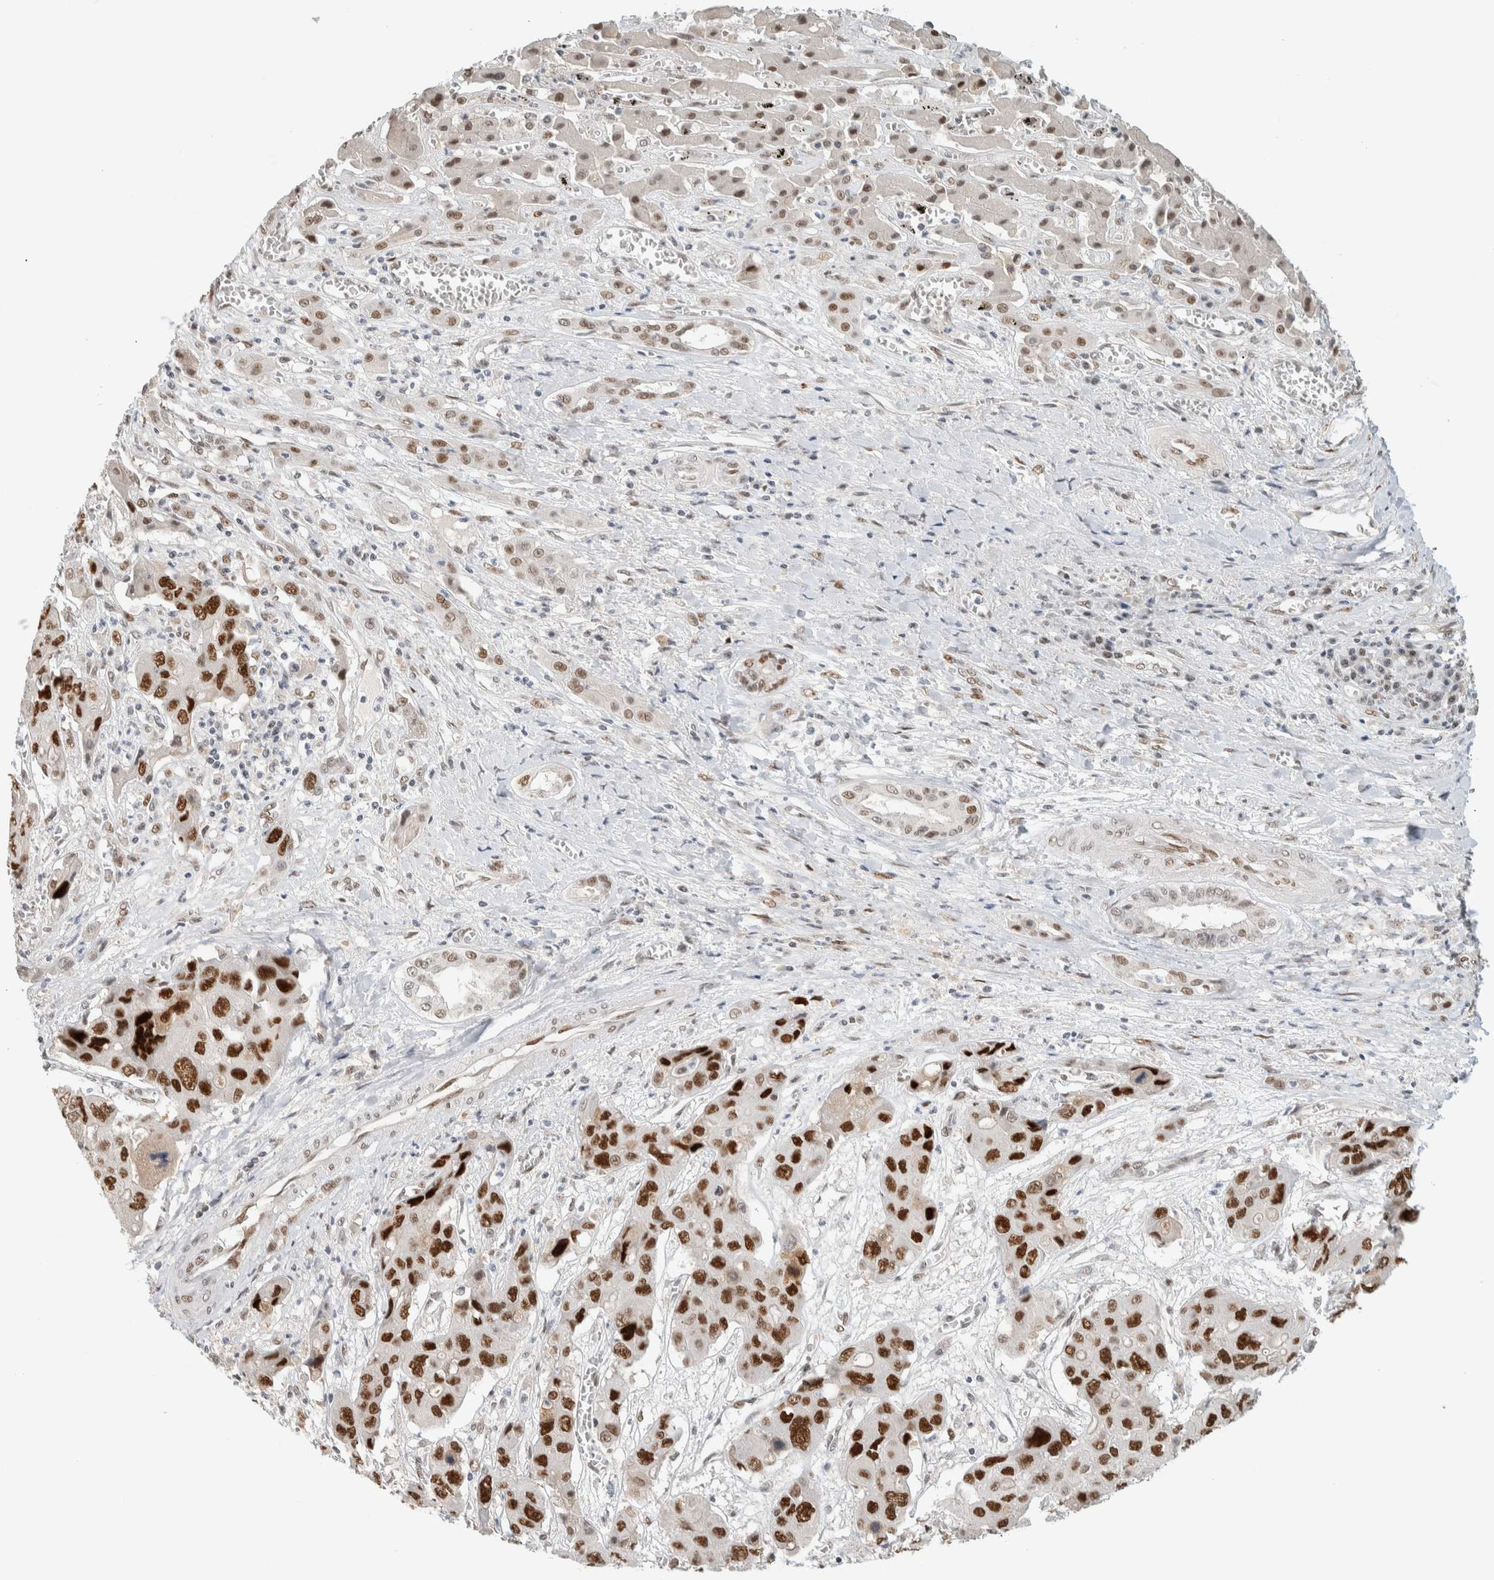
{"staining": {"intensity": "strong", "quantity": ">75%", "location": "nuclear"}, "tissue": "liver cancer", "cell_type": "Tumor cells", "image_type": "cancer", "snomed": [{"axis": "morphology", "description": "Cholangiocarcinoma"}, {"axis": "topography", "description": "Liver"}], "caption": "DAB (3,3'-diaminobenzidine) immunohistochemical staining of human liver cancer reveals strong nuclear protein staining in approximately >75% of tumor cells. (DAB IHC with brightfield microscopy, high magnification).", "gene": "PUS7", "patient": {"sex": "male", "age": 67}}